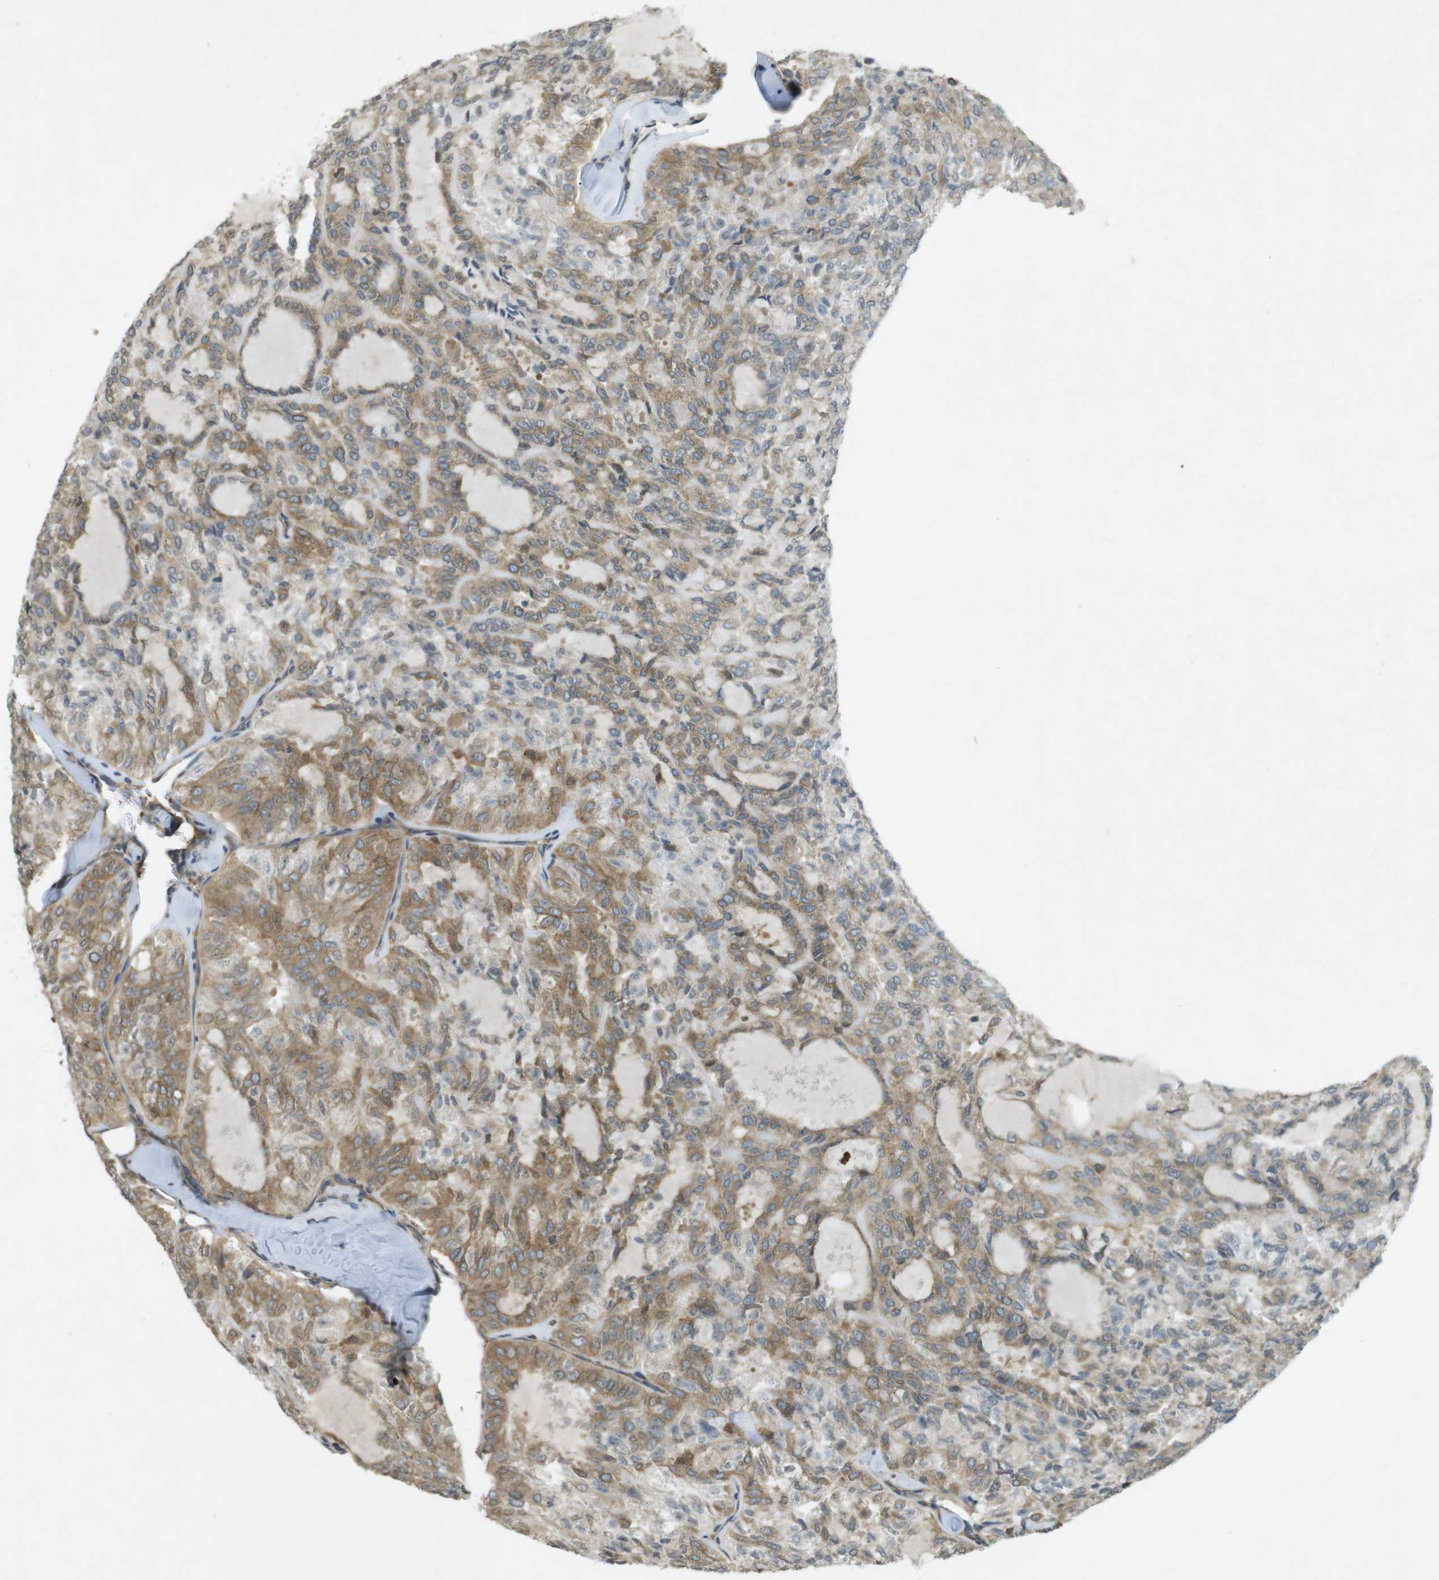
{"staining": {"intensity": "moderate", "quantity": ">75%", "location": "cytoplasmic/membranous"}, "tissue": "thyroid cancer", "cell_type": "Tumor cells", "image_type": "cancer", "snomed": [{"axis": "morphology", "description": "Follicular adenoma carcinoma, NOS"}, {"axis": "topography", "description": "Thyroid gland"}], "caption": "A medium amount of moderate cytoplasmic/membranous expression is appreciated in approximately >75% of tumor cells in thyroid cancer (follicular adenoma carcinoma) tissue.", "gene": "KIF5B", "patient": {"sex": "male", "age": 75}}